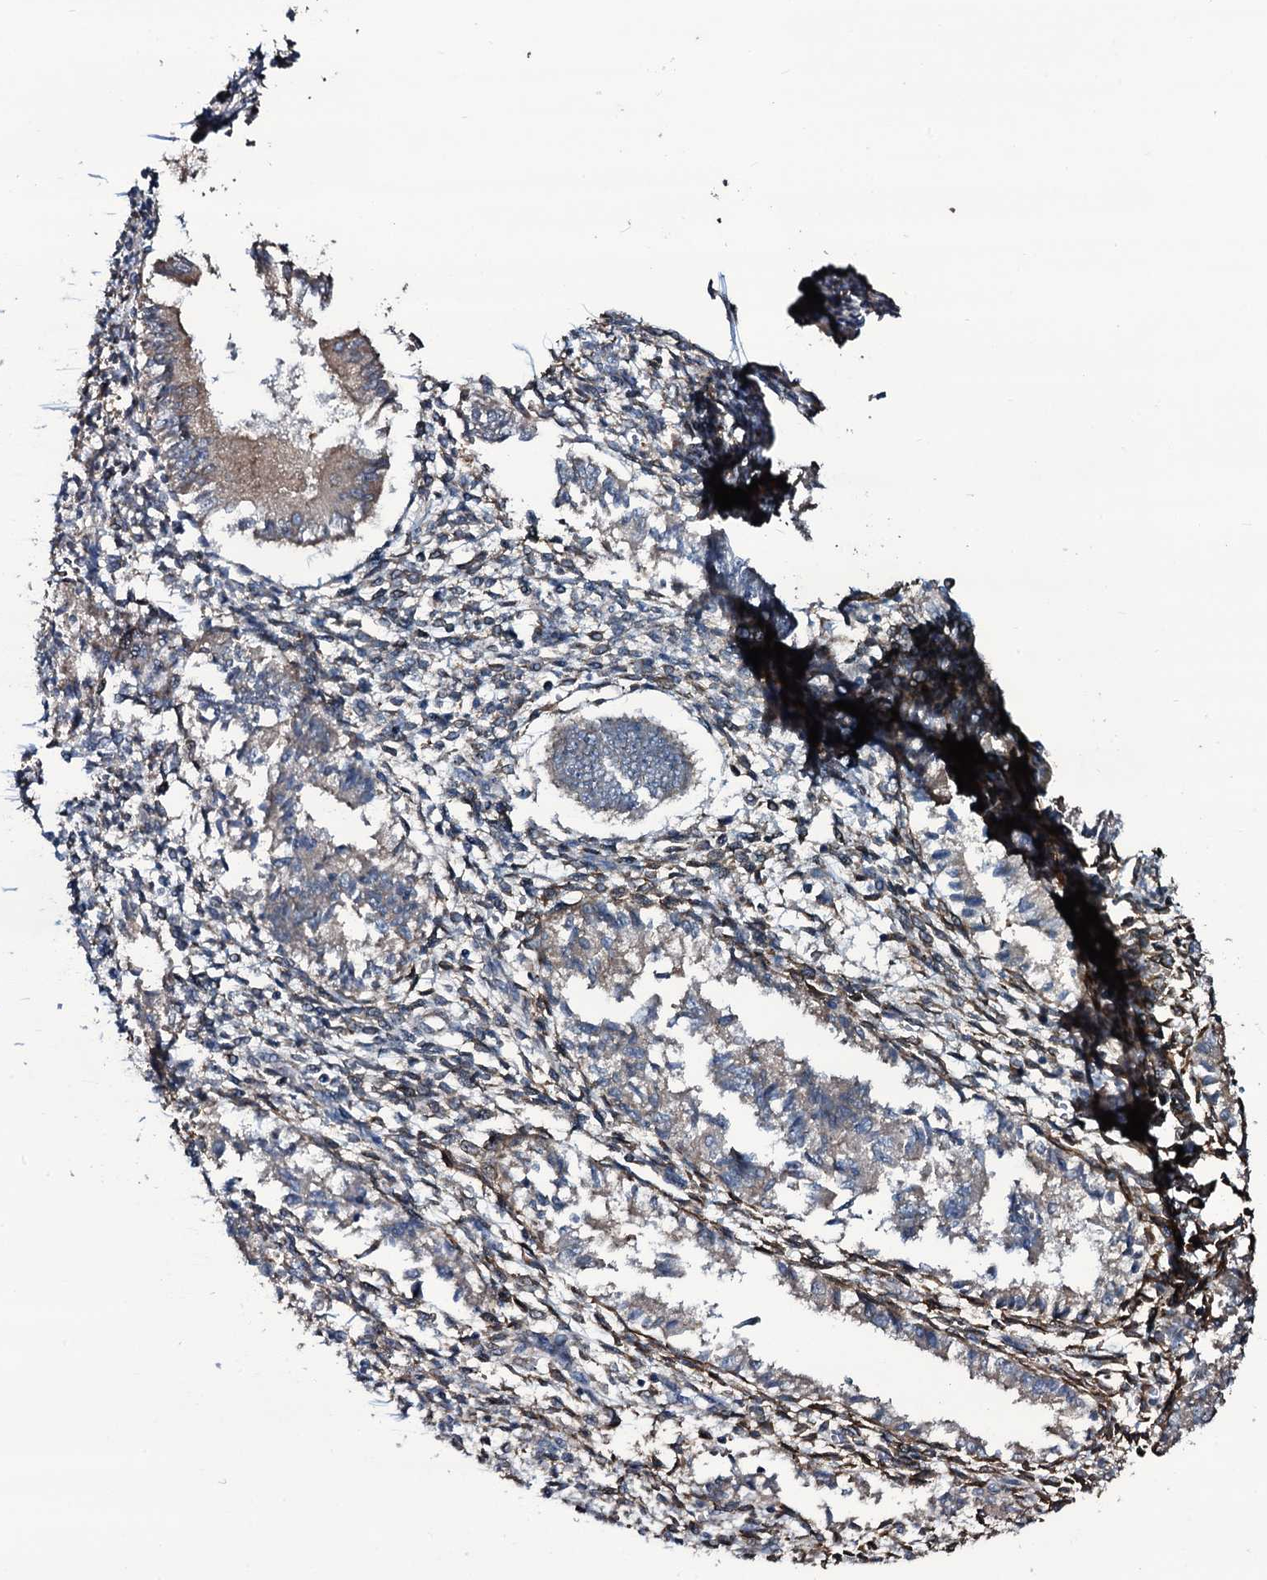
{"staining": {"intensity": "weak", "quantity": "<25%", "location": "cytoplasmic/membranous"}, "tissue": "endometrium", "cell_type": "Cells in endometrial stroma", "image_type": "normal", "snomed": [{"axis": "morphology", "description": "Normal tissue, NOS"}, {"axis": "topography", "description": "Uterus"}, {"axis": "topography", "description": "Endometrium"}], "caption": "This is an immunohistochemistry (IHC) micrograph of normal human endometrium. There is no staining in cells in endometrial stroma.", "gene": "WIPF3", "patient": {"sex": "female", "age": 48}}